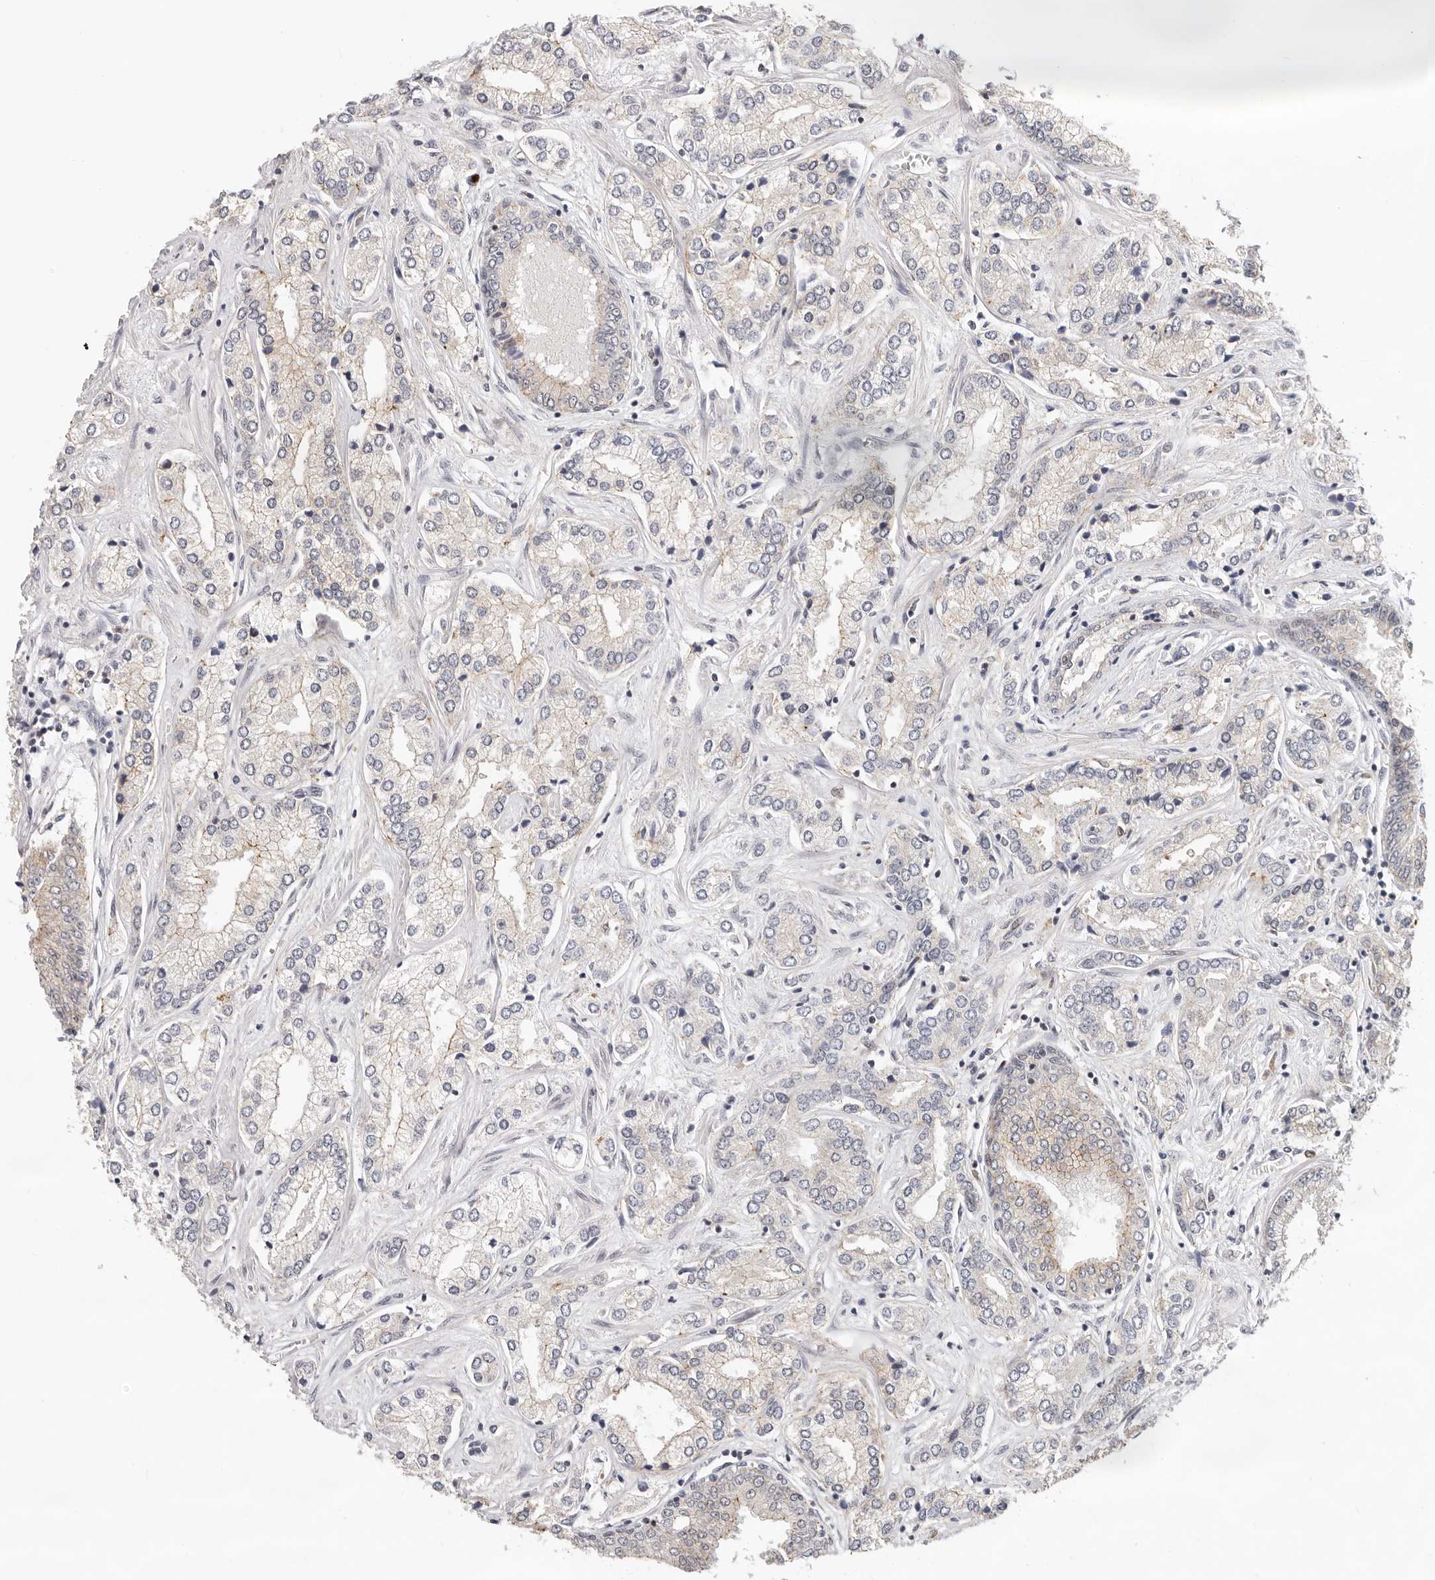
{"staining": {"intensity": "negative", "quantity": "none", "location": "none"}, "tissue": "prostate cancer", "cell_type": "Tumor cells", "image_type": "cancer", "snomed": [{"axis": "morphology", "description": "Adenocarcinoma, High grade"}, {"axis": "topography", "description": "Prostate"}], "caption": "There is no significant expression in tumor cells of prostate cancer (adenocarcinoma (high-grade)).", "gene": "AFDN", "patient": {"sex": "male", "age": 66}}